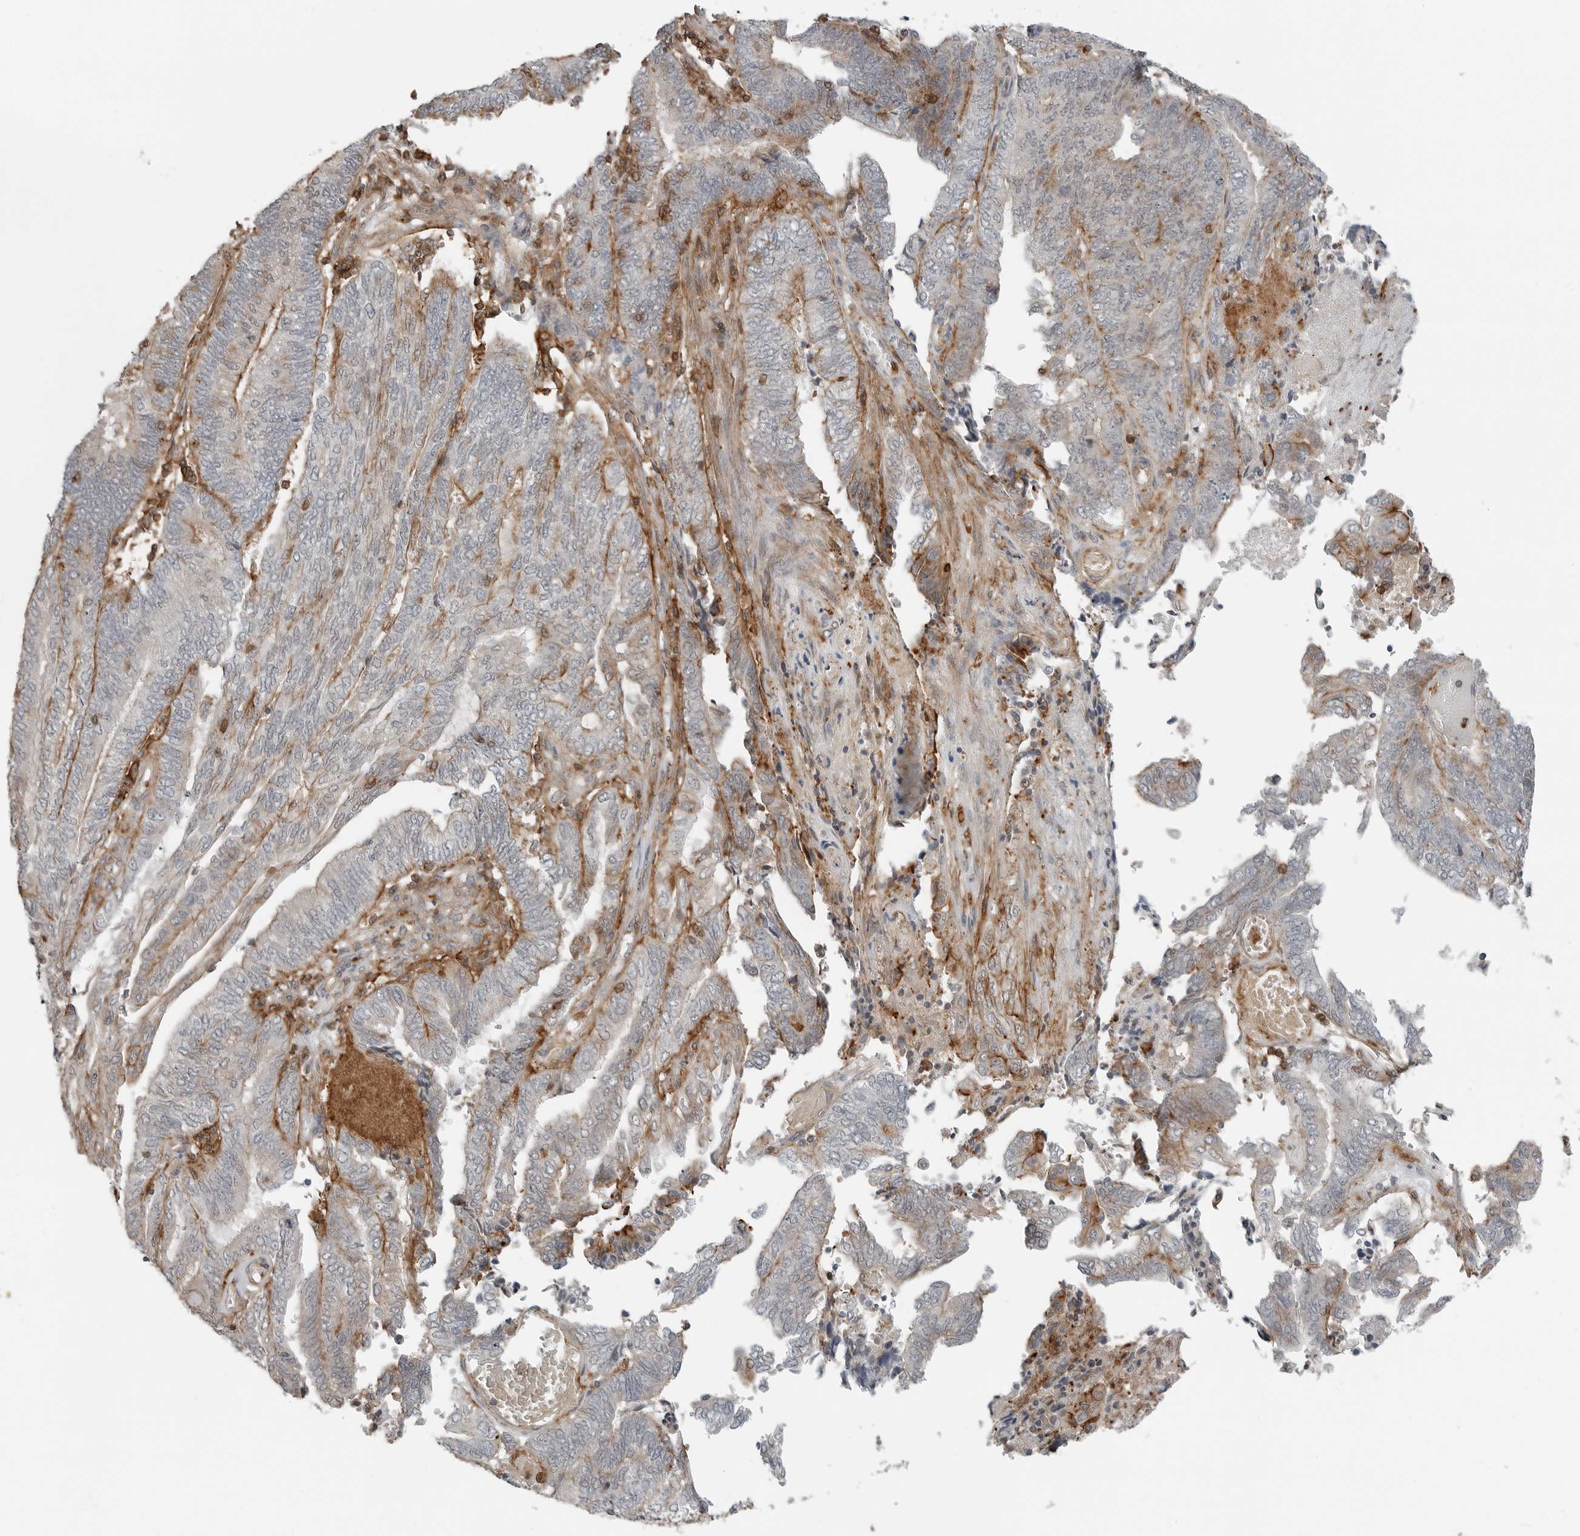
{"staining": {"intensity": "moderate", "quantity": "<25%", "location": "cytoplasmic/membranous"}, "tissue": "endometrial cancer", "cell_type": "Tumor cells", "image_type": "cancer", "snomed": [{"axis": "morphology", "description": "Adenocarcinoma, NOS"}, {"axis": "topography", "description": "Uterus"}, {"axis": "topography", "description": "Endometrium"}], "caption": "DAB immunohistochemical staining of human endometrial adenocarcinoma shows moderate cytoplasmic/membranous protein expression in about <25% of tumor cells.", "gene": "LEFTY2", "patient": {"sex": "female", "age": 70}}